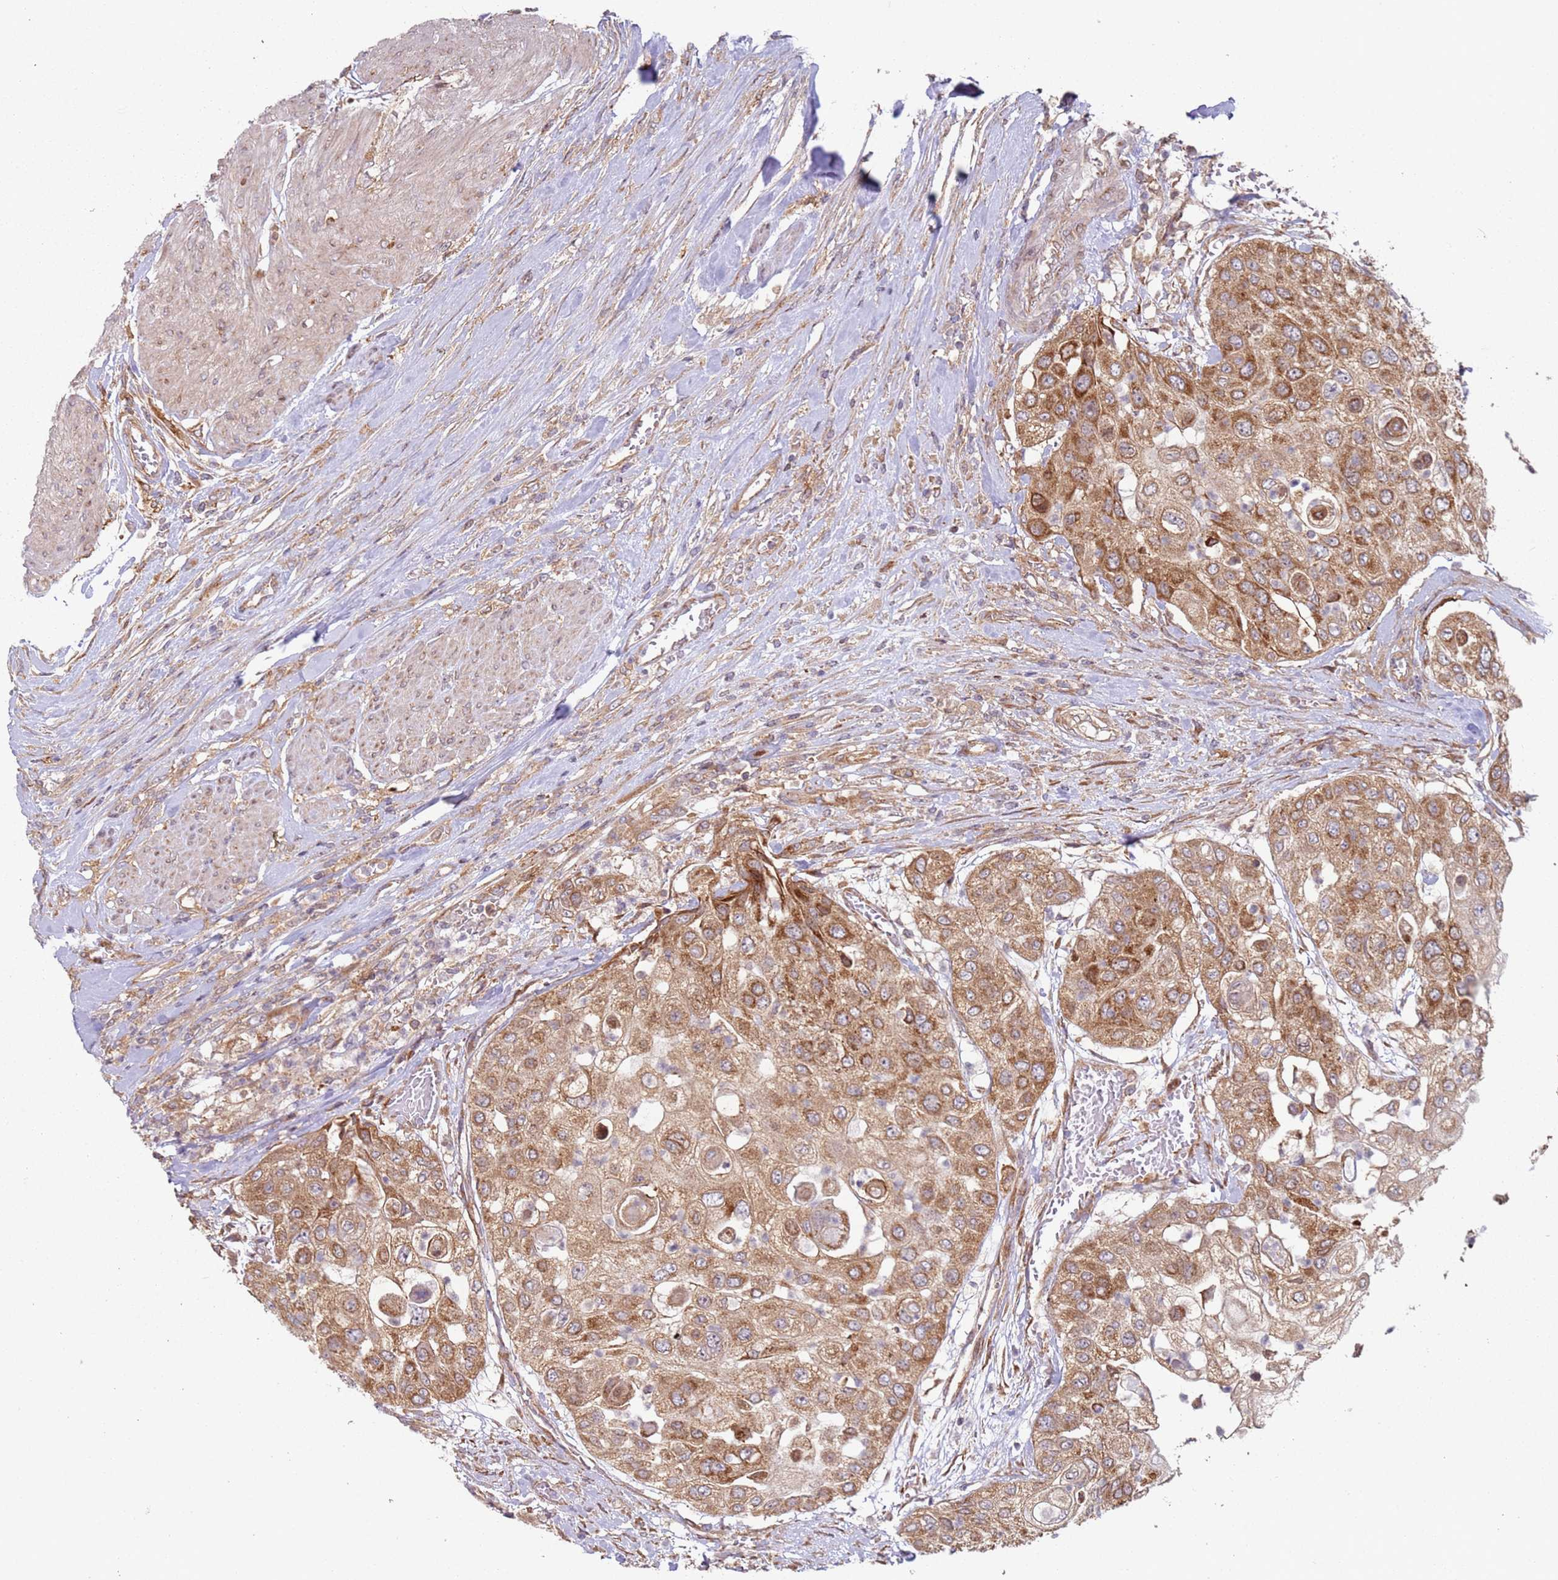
{"staining": {"intensity": "moderate", "quantity": ">75%", "location": "cytoplasmic/membranous"}, "tissue": "urothelial cancer", "cell_type": "Tumor cells", "image_type": "cancer", "snomed": [{"axis": "morphology", "description": "Urothelial carcinoma, High grade"}, {"axis": "topography", "description": "Urinary bladder"}], "caption": "Immunohistochemical staining of human urothelial carcinoma (high-grade) demonstrates medium levels of moderate cytoplasmic/membranous protein positivity in about >75% of tumor cells. The protein of interest is shown in brown color, while the nuclei are stained blue.", "gene": "HNRNPLL", "patient": {"sex": "female", "age": 79}}